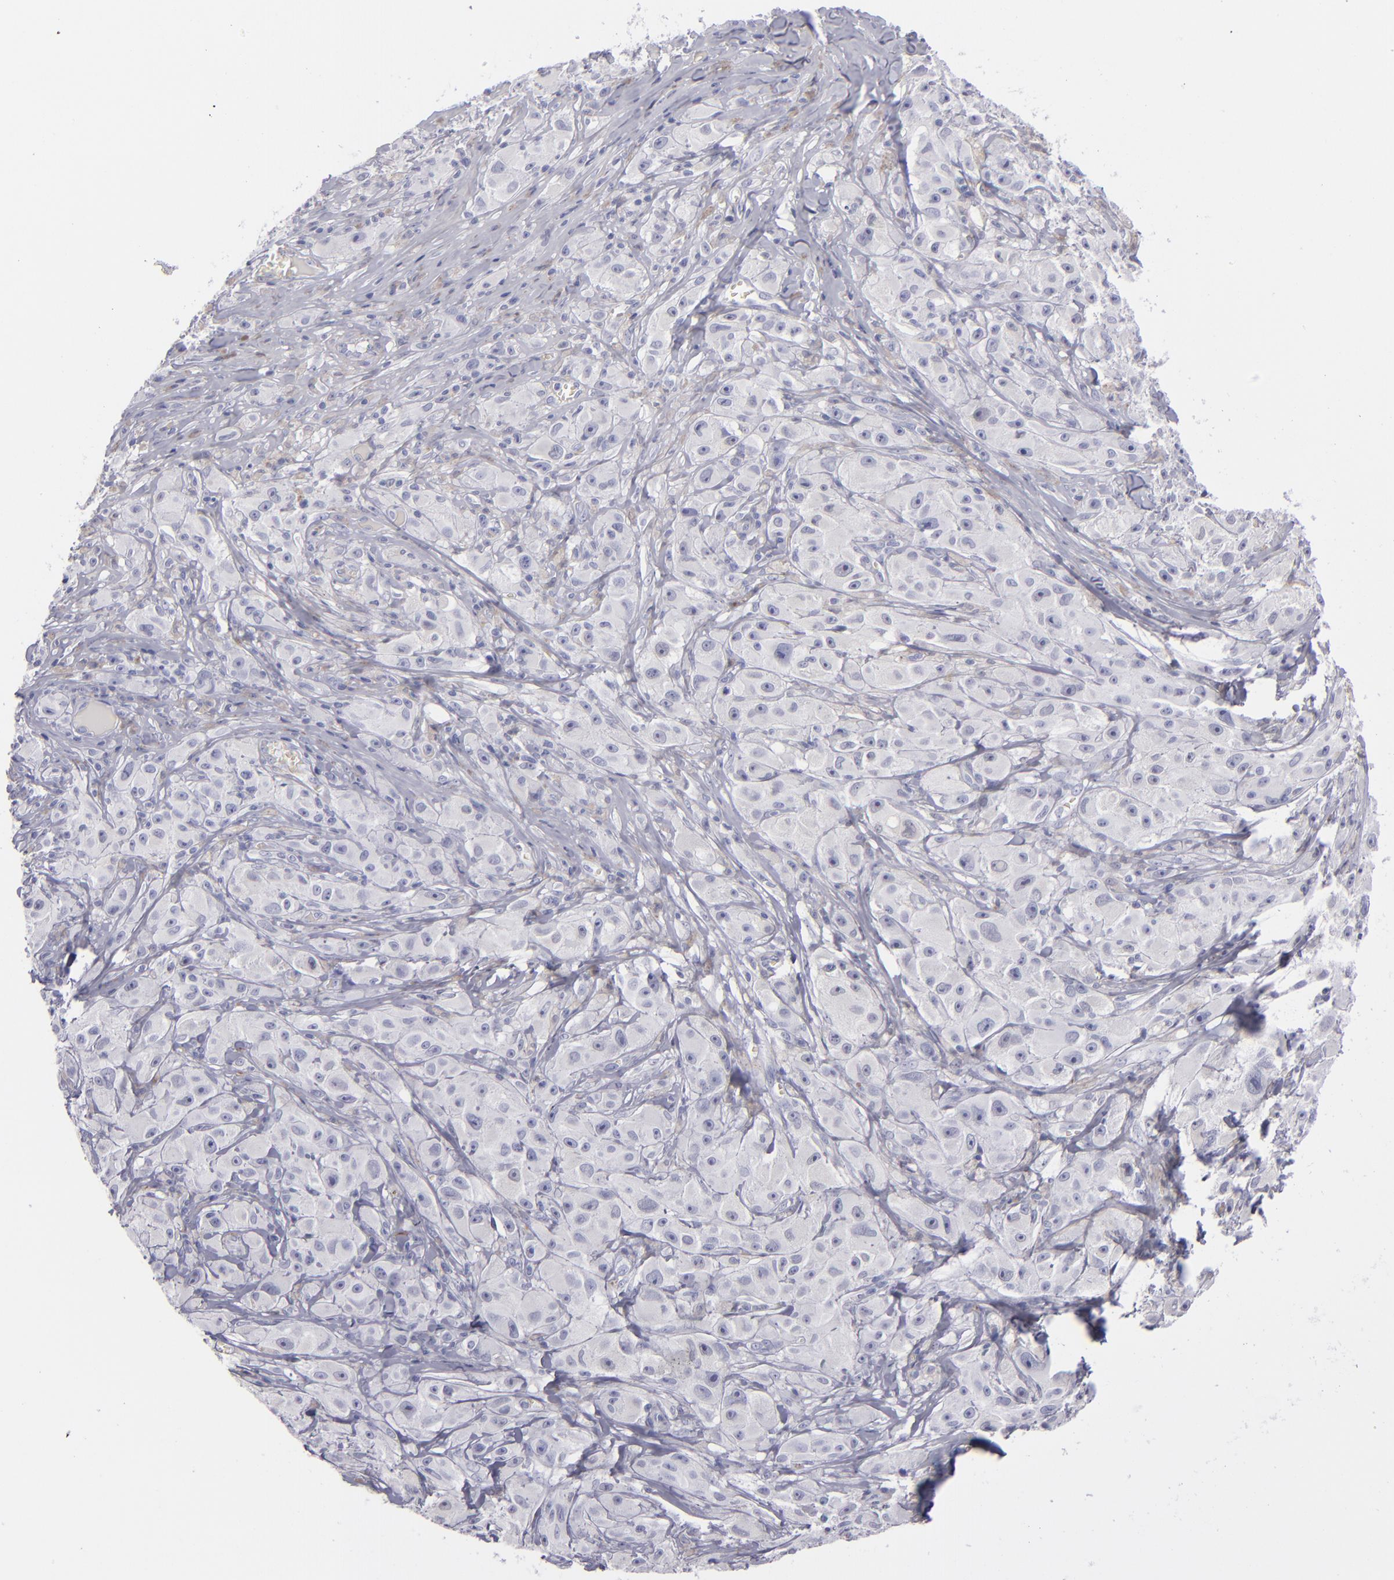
{"staining": {"intensity": "negative", "quantity": "none", "location": "none"}, "tissue": "melanoma", "cell_type": "Tumor cells", "image_type": "cancer", "snomed": [{"axis": "morphology", "description": "Malignant melanoma, NOS"}, {"axis": "topography", "description": "Skin"}], "caption": "A micrograph of melanoma stained for a protein shows no brown staining in tumor cells. (Brightfield microscopy of DAB (3,3'-diaminobenzidine) immunohistochemistry at high magnification).", "gene": "MYH11", "patient": {"sex": "male", "age": 56}}